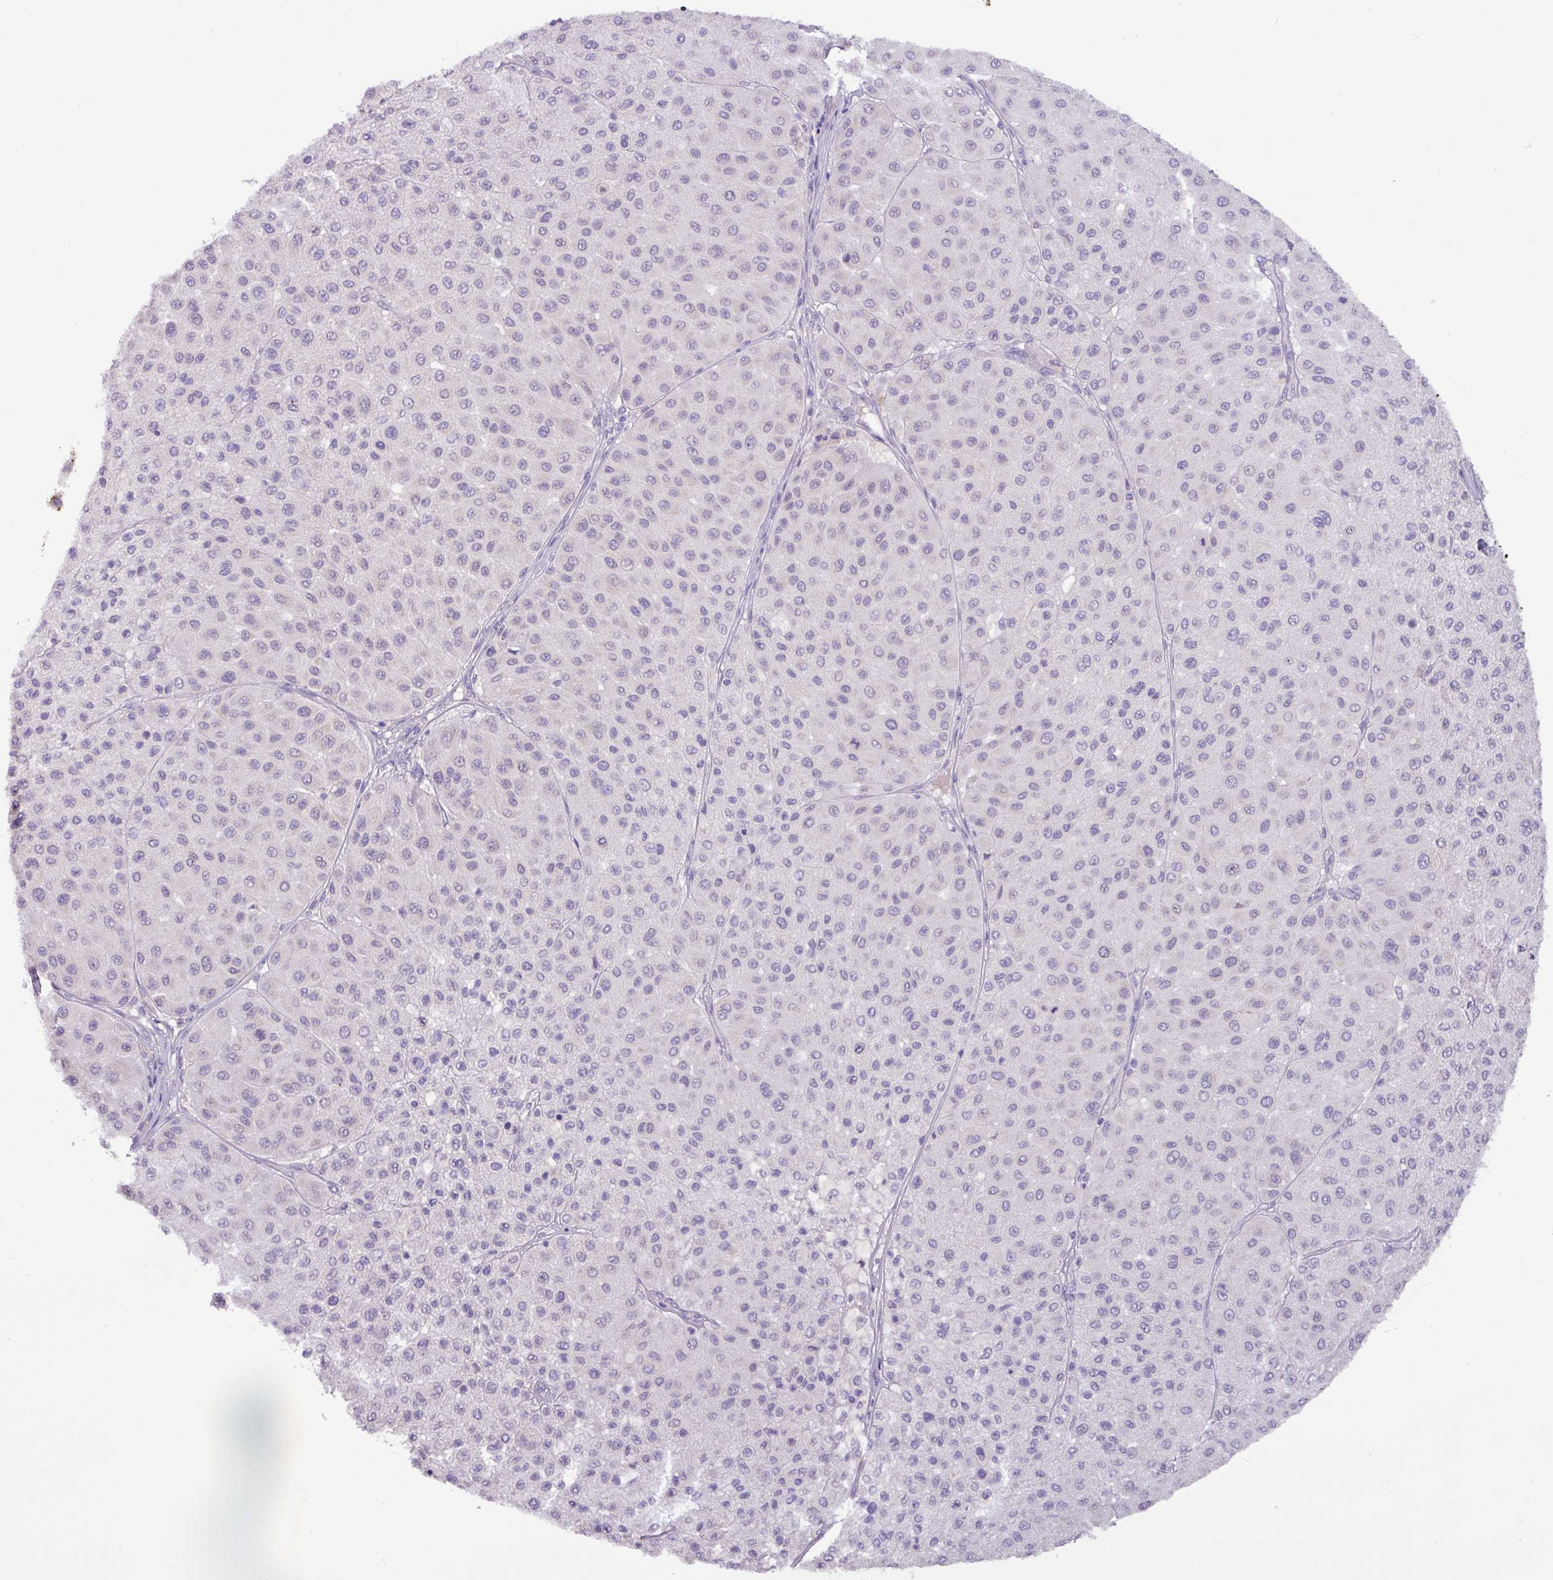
{"staining": {"intensity": "negative", "quantity": "none", "location": "none"}, "tissue": "melanoma", "cell_type": "Tumor cells", "image_type": "cancer", "snomed": [{"axis": "morphology", "description": "Malignant melanoma, Metastatic site"}, {"axis": "topography", "description": "Smooth muscle"}], "caption": "Melanoma was stained to show a protein in brown. There is no significant positivity in tumor cells.", "gene": "PAX8", "patient": {"sex": "male", "age": 41}}